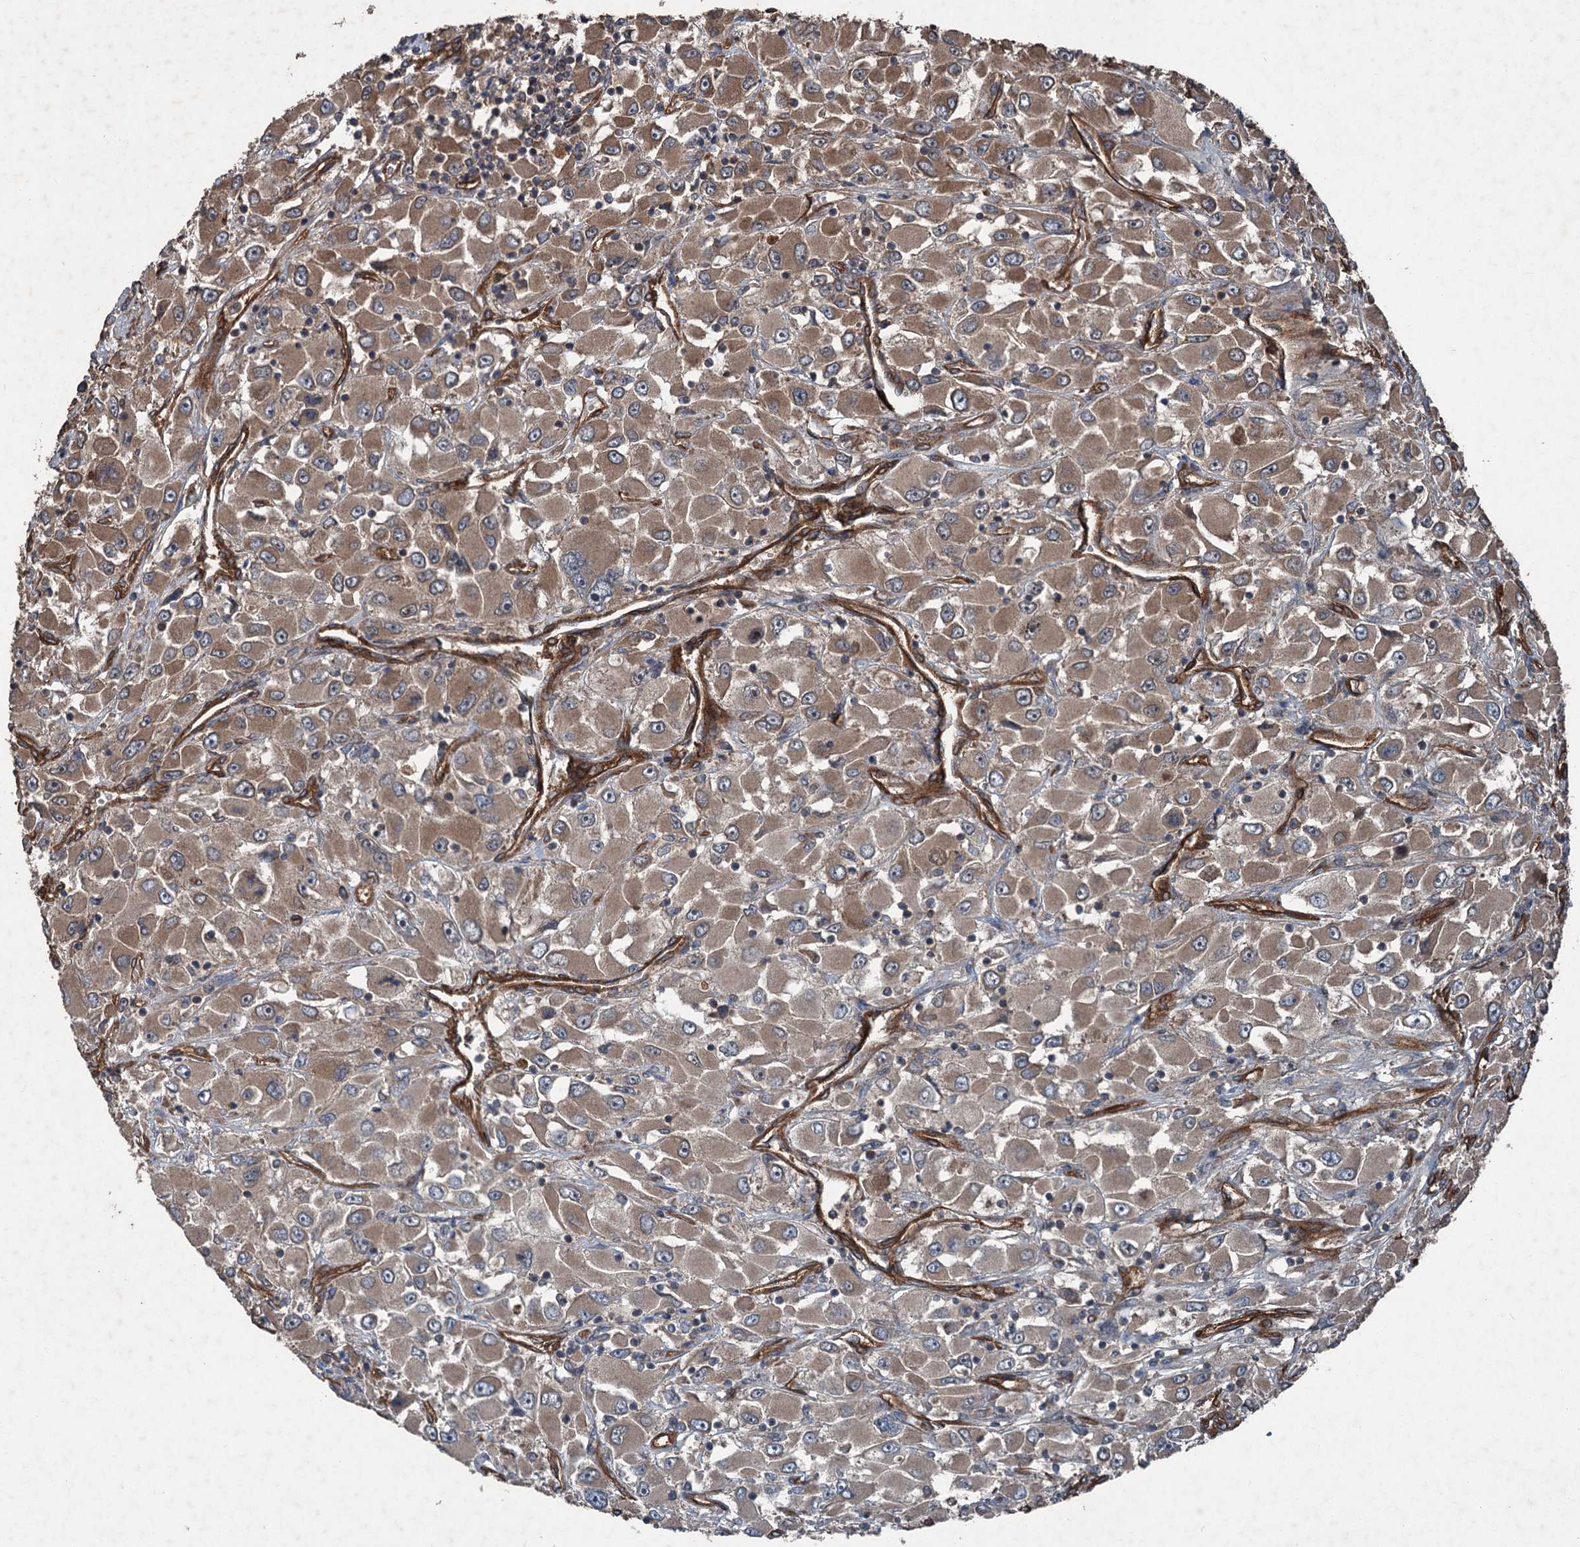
{"staining": {"intensity": "moderate", "quantity": ">75%", "location": "cytoplasmic/membranous"}, "tissue": "renal cancer", "cell_type": "Tumor cells", "image_type": "cancer", "snomed": [{"axis": "morphology", "description": "Adenocarcinoma, NOS"}, {"axis": "topography", "description": "Kidney"}], "caption": "DAB (3,3'-diaminobenzidine) immunohistochemical staining of human renal cancer (adenocarcinoma) reveals moderate cytoplasmic/membranous protein positivity in approximately >75% of tumor cells.", "gene": "RNF214", "patient": {"sex": "female", "age": 52}}